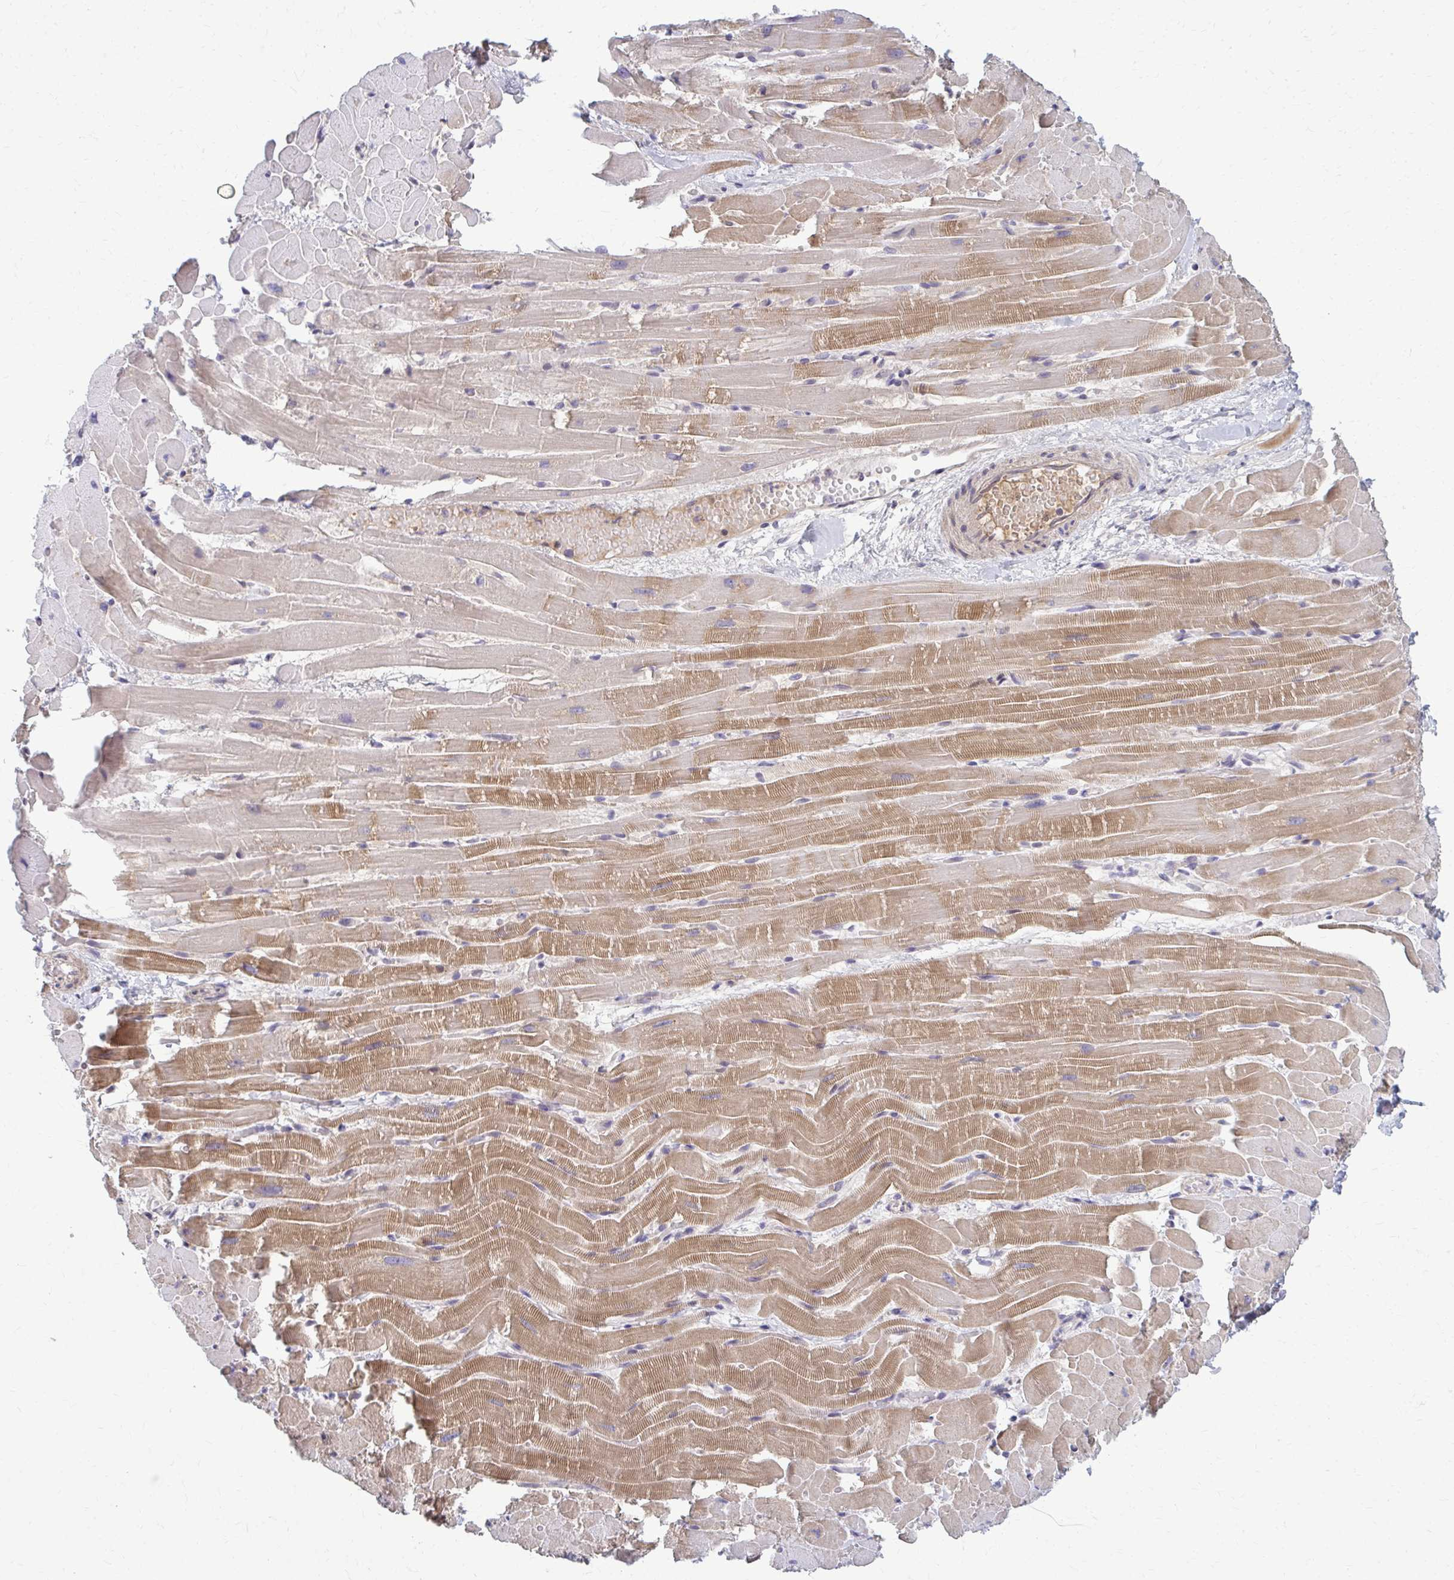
{"staining": {"intensity": "moderate", "quantity": "25%-75%", "location": "cytoplasmic/membranous"}, "tissue": "heart muscle", "cell_type": "Cardiomyocytes", "image_type": "normal", "snomed": [{"axis": "morphology", "description": "Normal tissue, NOS"}, {"axis": "topography", "description": "Heart"}], "caption": "Immunohistochemical staining of benign heart muscle displays 25%-75% levels of moderate cytoplasmic/membranous protein expression in approximately 25%-75% of cardiomyocytes. Using DAB (brown) and hematoxylin (blue) stains, captured at high magnification using brightfield microscopy.", "gene": "MCRIP2", "patient": {"sex": "male", "age": 37}}